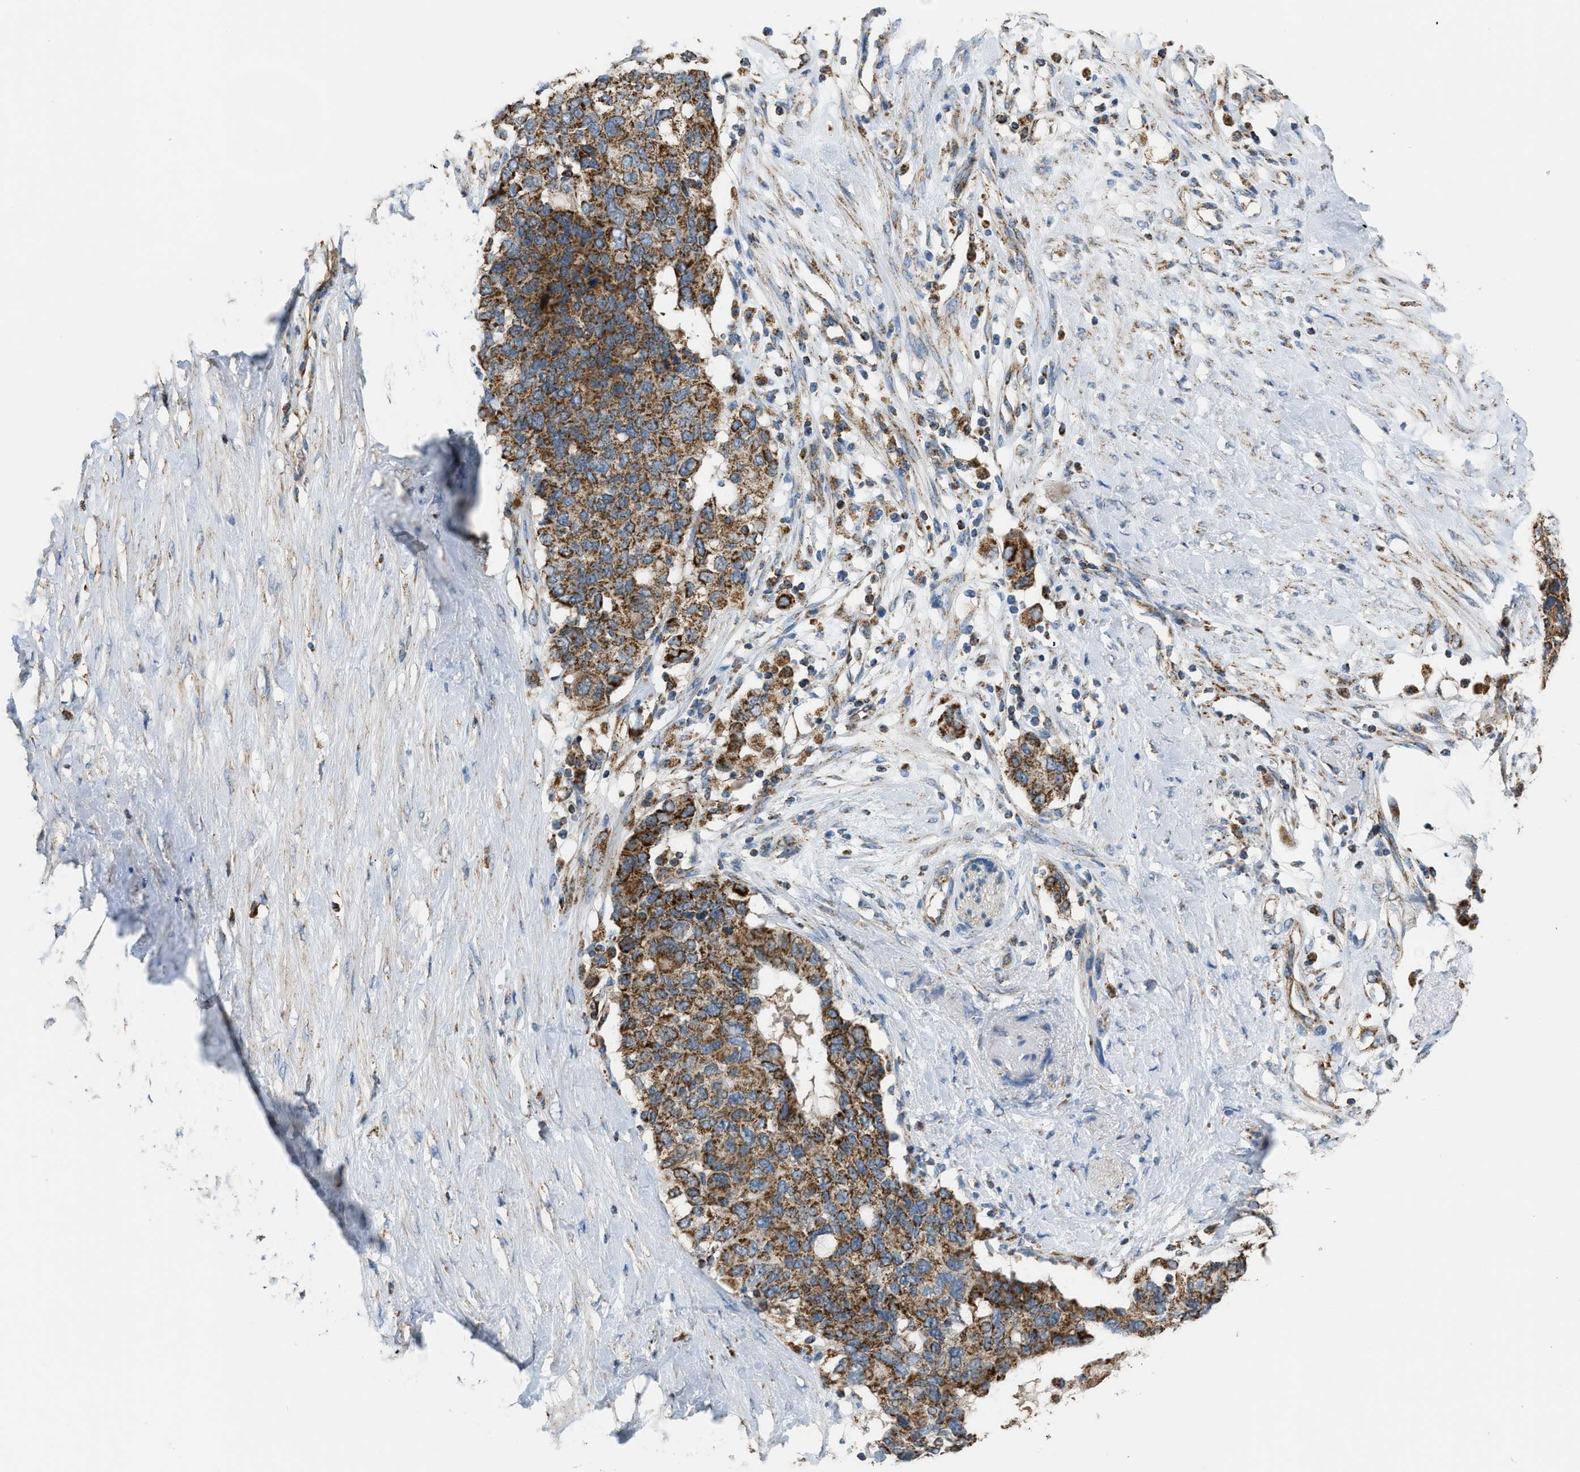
{"staining": {"intensity": "moderate", "quantity": ">75%", "location": "cytoplasmic/membranous"}, "tissue": "pancreatic cancer", "cell_type": "Tumor cells", "image_type": "cancer", "snomed": [{"axis": "morphology", "description": "Adenocarcinoma, NOS"}, {"axis": "topography", "description": "Pancreas"}], "caption": "A high-resolution image shows IHC staining of pancreatic cancer, which displays moderate cytoplasmic/membranous expression in approximately >75% of tumor cells.", "gene": "ETFB", "patient": {"sex": "female", "age": 56}}